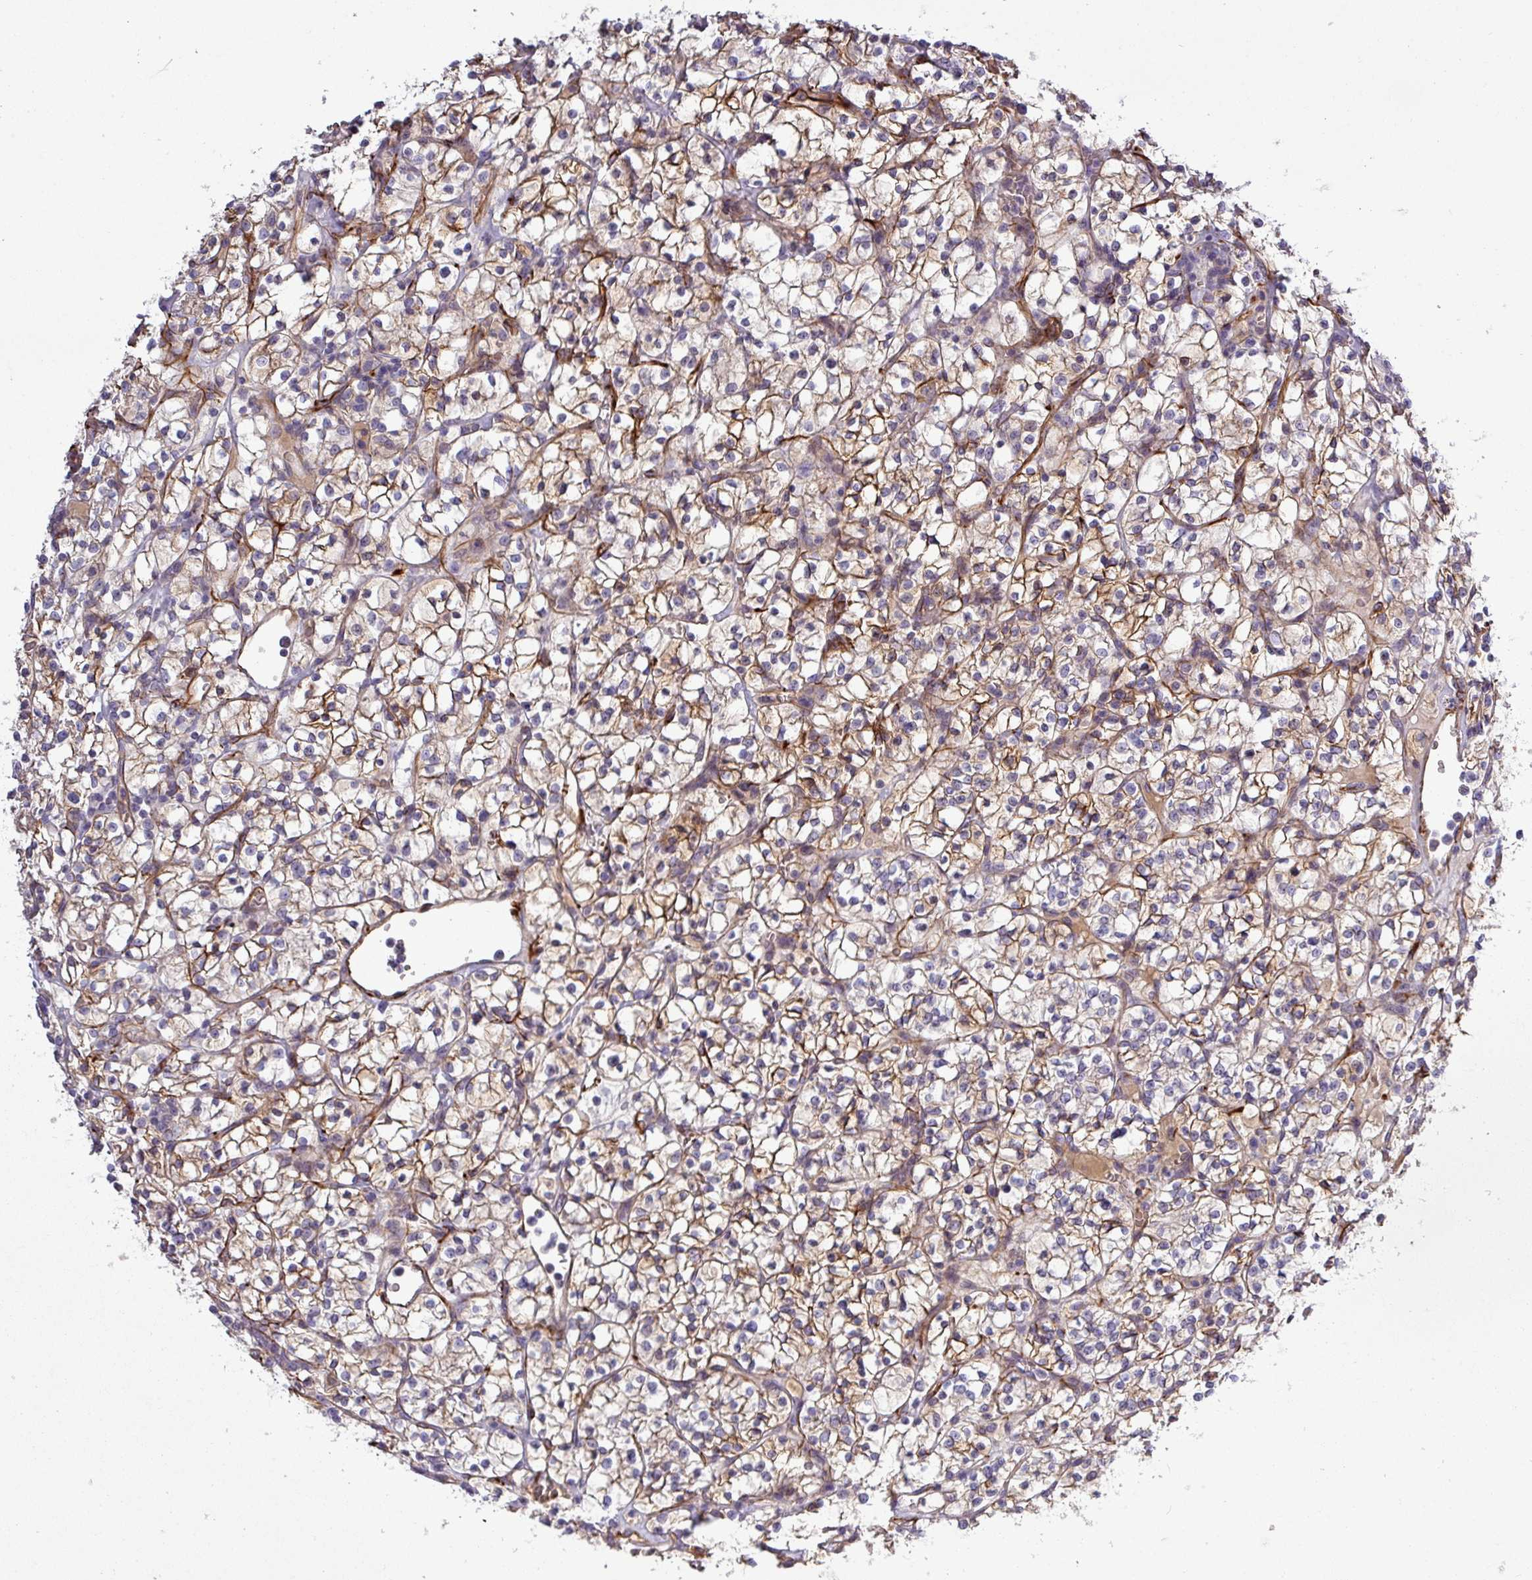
{"staining": {"intensity": "moderate", "quantity": ">75%", "location": "cytoplasmic/membranous"}, "tissue": "renal cancer", "cell_type": "Tumor cells", "image_type": "cancer", "snomed": [{"axis": "morphology", "description": "Adenocarcinoma, NOS"}, {"axis": "topography", "description": "Kidney"}], "caption": "Immunohistochemical staining of renal cancer (adenocarcinoma) displays medium levels of moderate cytoplasmic/membranous staining in approximately >75% of tumor cells.", "gene": "PARD6A", "patient": {"sex": "female", "age": 64}}